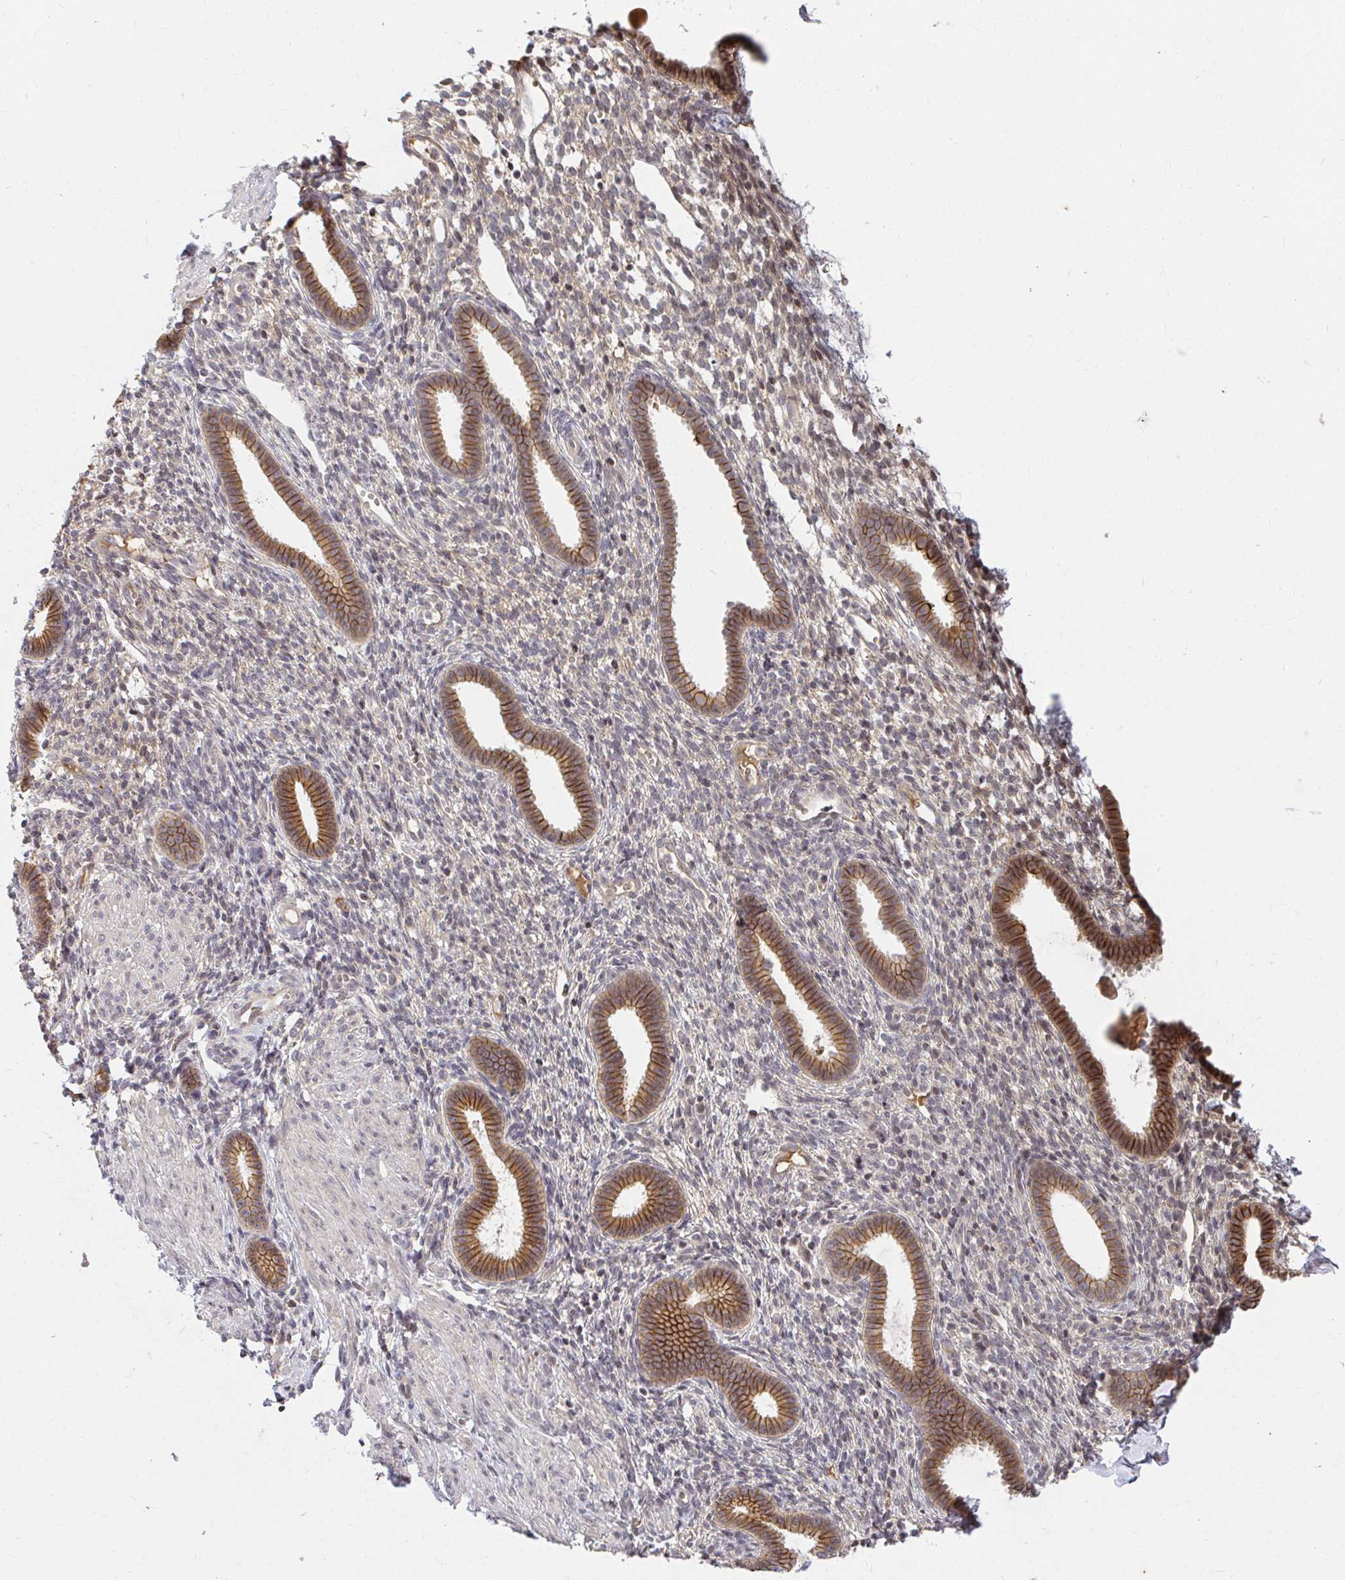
{"staining": {"intensity": "weak", "quantity": "25%-75%", "location": "cytoplasmic/membranous"}, "tissue": "endometrium", "cell_type": "Cells in endometrial stroma", "image_type": "normal", "snomed": [{"axis": "morphology", "description": "Normal tissue, NOS"}, {"axis": "topography", "description": "Endometrium"}], "caption": "Weak cytoplasmic/membranous positivity is present in about 25%-75% of cells in endometrial stroma in normal endometrium.", "gene": "ANK3", "patient": {"sex": "female", "age": 36}}